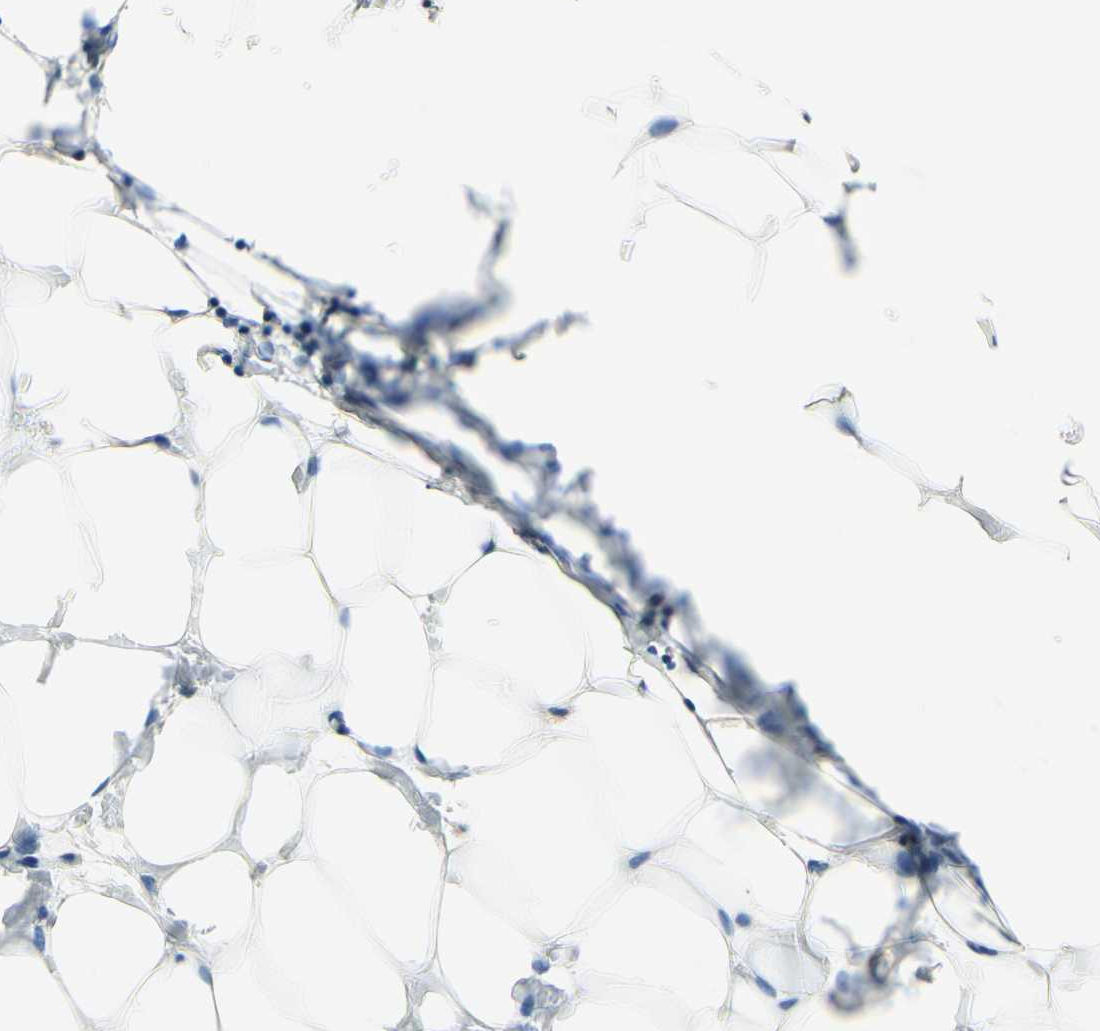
{"staining": {"intensity": "negative", "quantity": "none", "location": "none"}, "tissue": "breast", "cell_type": "Adipocytes", "image_type": "normal", "snomed": [{"axis": "morphology", "description": "Normal tissue, NOS"}, {"axis": "topography", "description": "Breast"}], "caption": "Breast was stained to show a protein in brown. There is no significant expression in adipocytes. Brightfield microscopy of immunohistochemistry stained with DAB (brown) and hematoxylin (blue), captured at high magnification.", "gene": "GSN", "patient": {"sex": "female", "age": 27}}